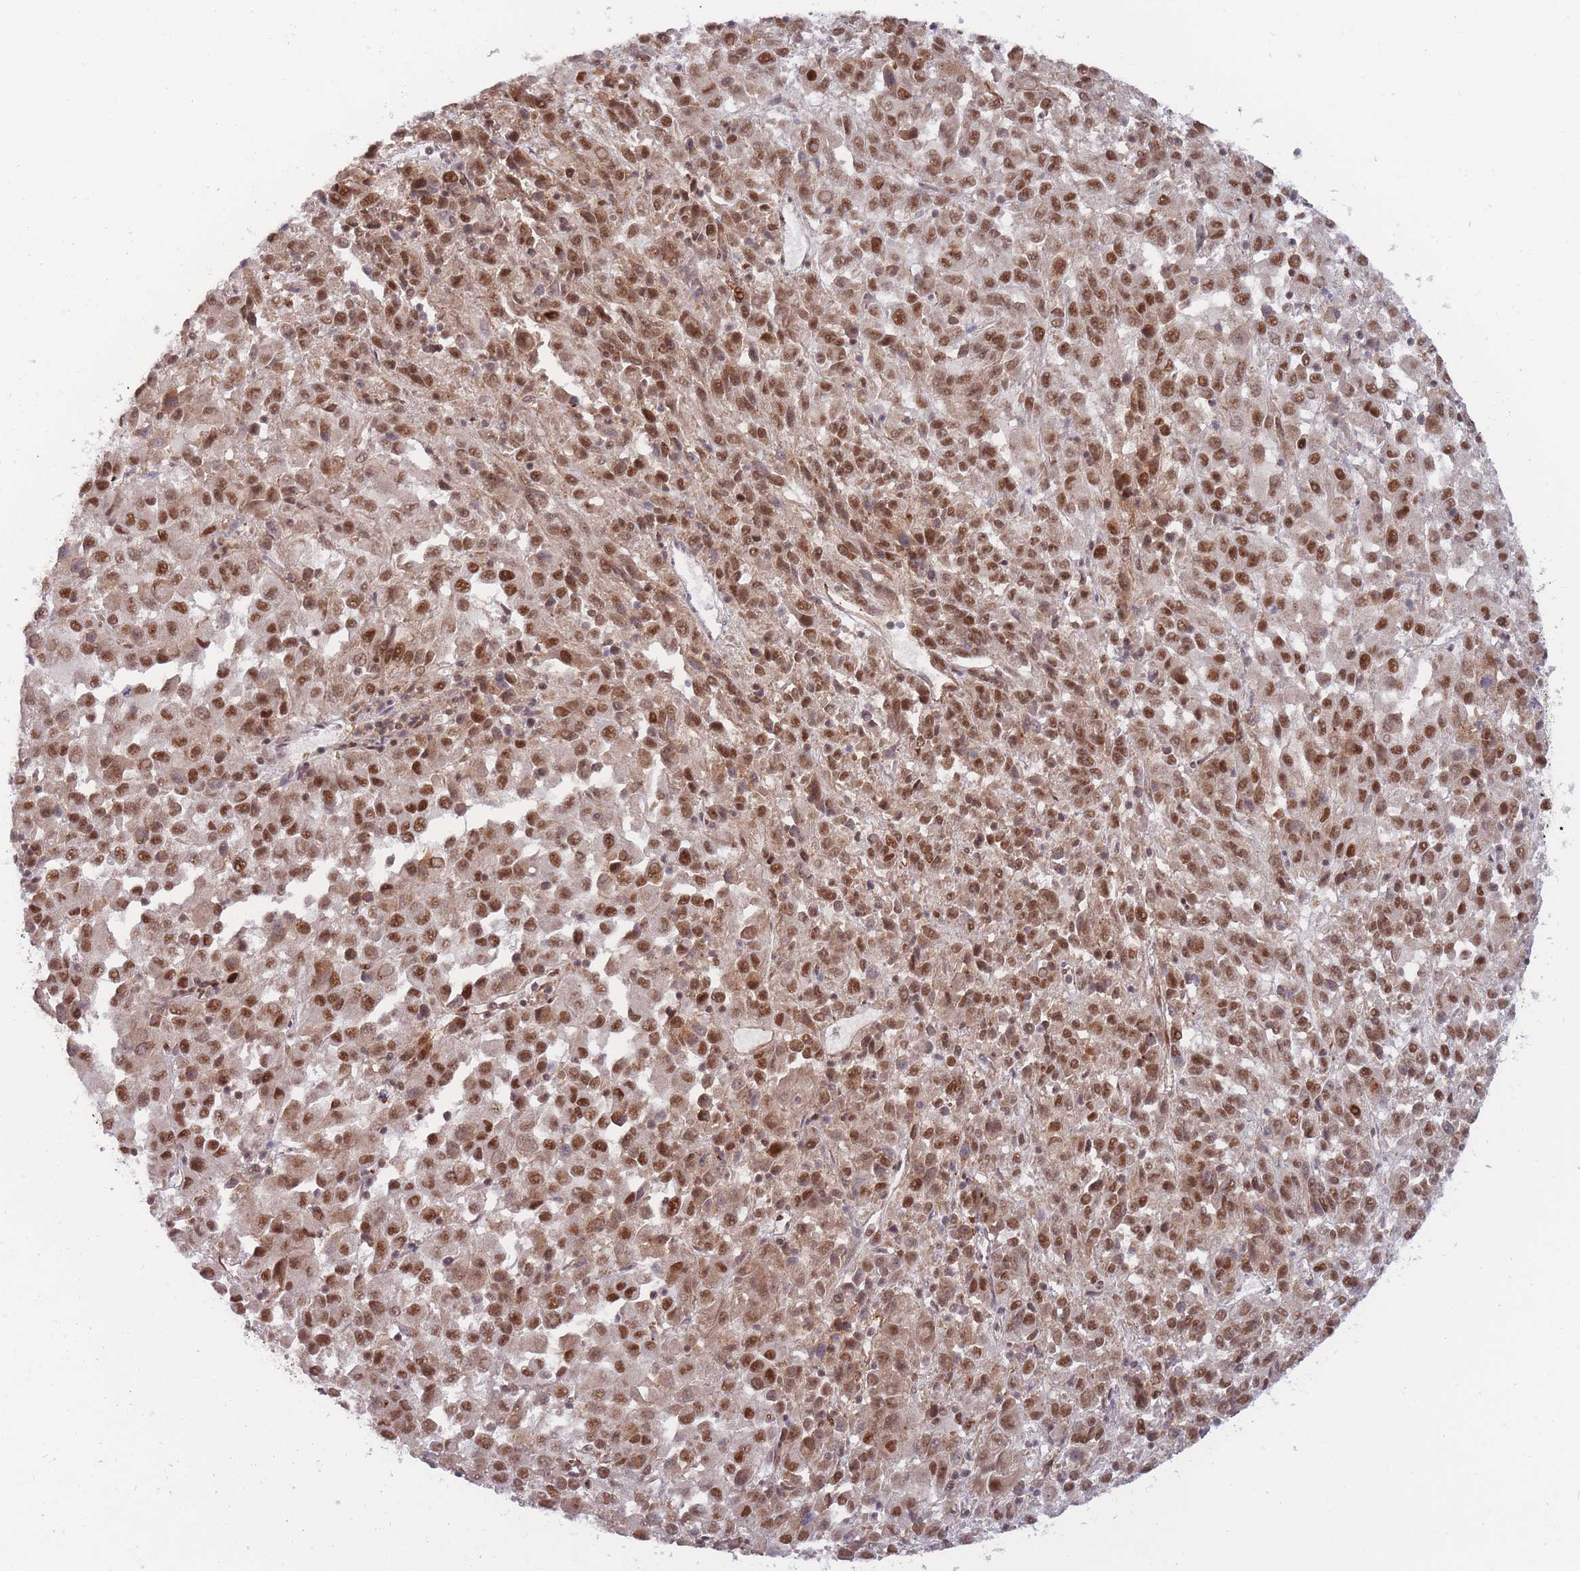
{"staining": {"intensity": "strong", "quantity": ">75%", "location": "cytoplasmic/membranous,nuclear"}, "tissue": "melanoma", "cell_type": "Tumor cells", "image_type": "cancer", "snomed": [{"axis": "morphology", "description": "Malignant melanoma, Metastatic site"}, {"axis": "topography", "description": "Lung"}], "caption": "This histopathology image displays immunohistochemistry staining of malignant melanoma (metastatic site), with high strong cytoplasmic/membranous and nuclear staining in approximately >75% of tumor cells.", "gene": "BOD1L1", "patient": {"sex": "male", "age": 64}}